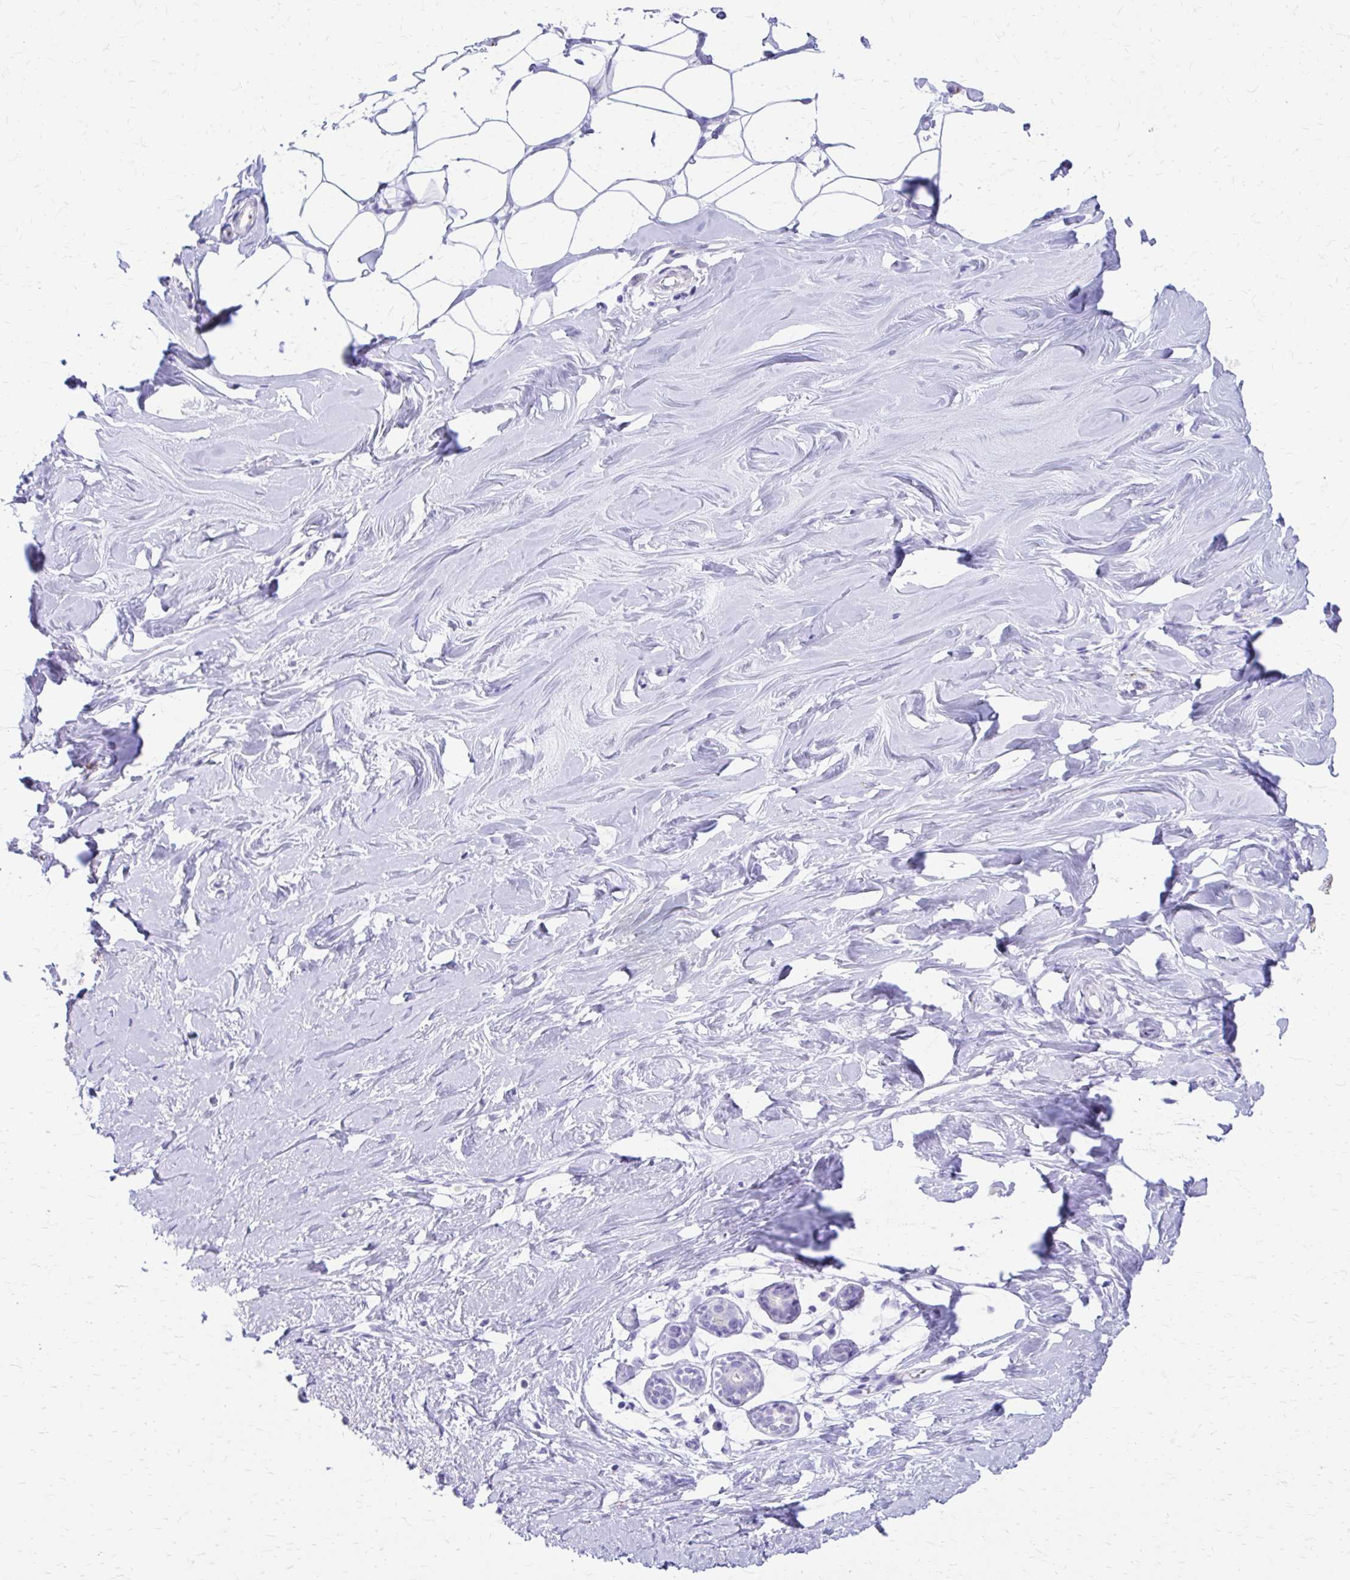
{"staining": {"intensity": "negative", "quantity": "none", "location": "none"}, "tissue": "breast", "cell_type": "Adipocytes", "image_type": "normal", "snomed": [{"axis": "morphology", "description": "Normal tissue, NOS"}, {"axis": "topography", "description": "Breast"}], "caption": "An immunohistochemistry histopathology image of benign breast is shown. There is no staining in adipocytes of breast.", "gene": "ZNF699", "patient": {"sex": "female", "age": 27}}